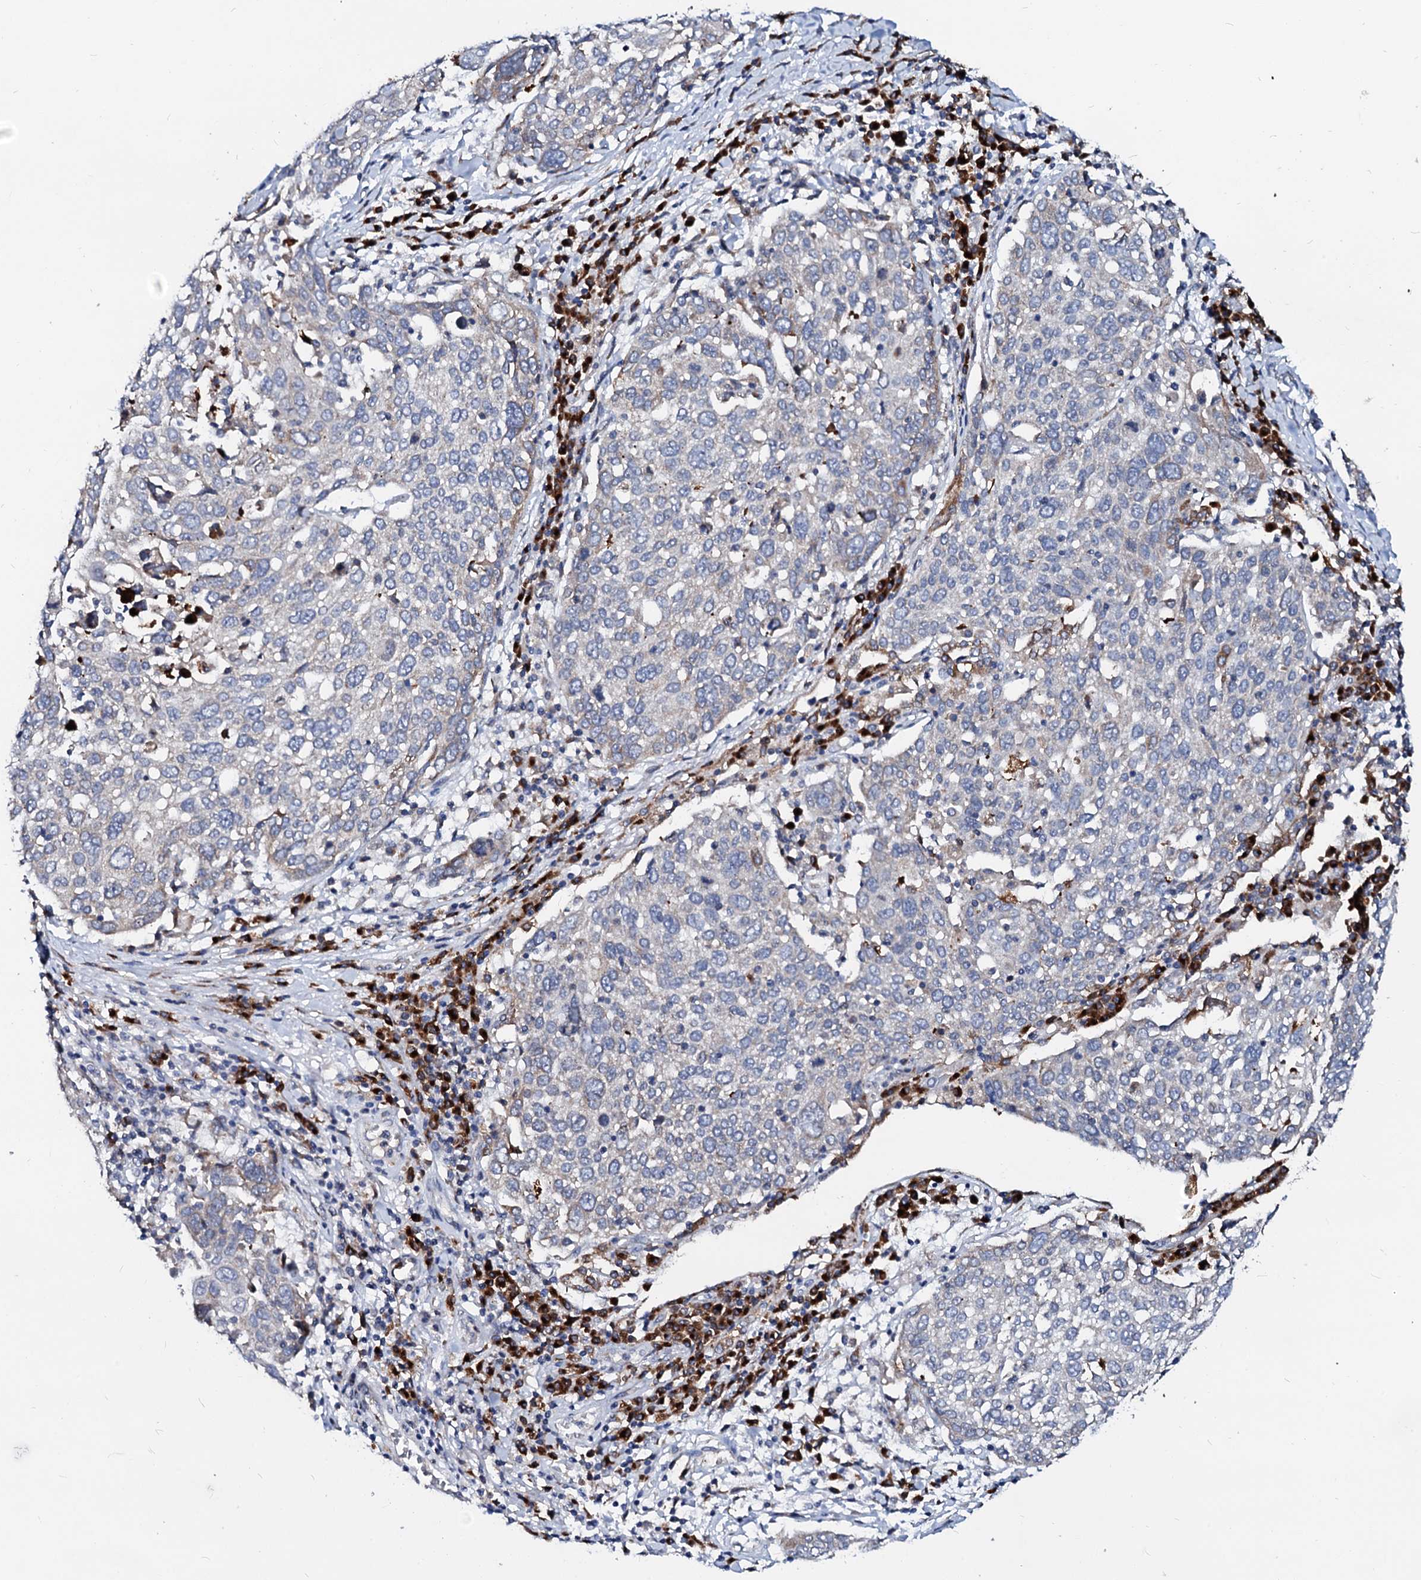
{"staining": {"intensity": "weak", "quantity": "<25%", "location": "cytoplasmic/membranous"}, "tissue": "lung cancer", "cell_type": "Tumor cells", "image_type": "cancer", "snomed": [{"axis": "morphology", "description": "Squamous cell carcinoma, NOS"}, {"axis": "topography", "description": "Lung"}], "caption": "High power microscopy photomicrograph of an immunohistochemistry (IHC) micrograph of squamous cell carcinoma (lung), revealing no significant positivity in tumor cells. Nuclei are stained in blue.", "gene": "LMAN1", "patient": {"sex": "male", "age": 65}}